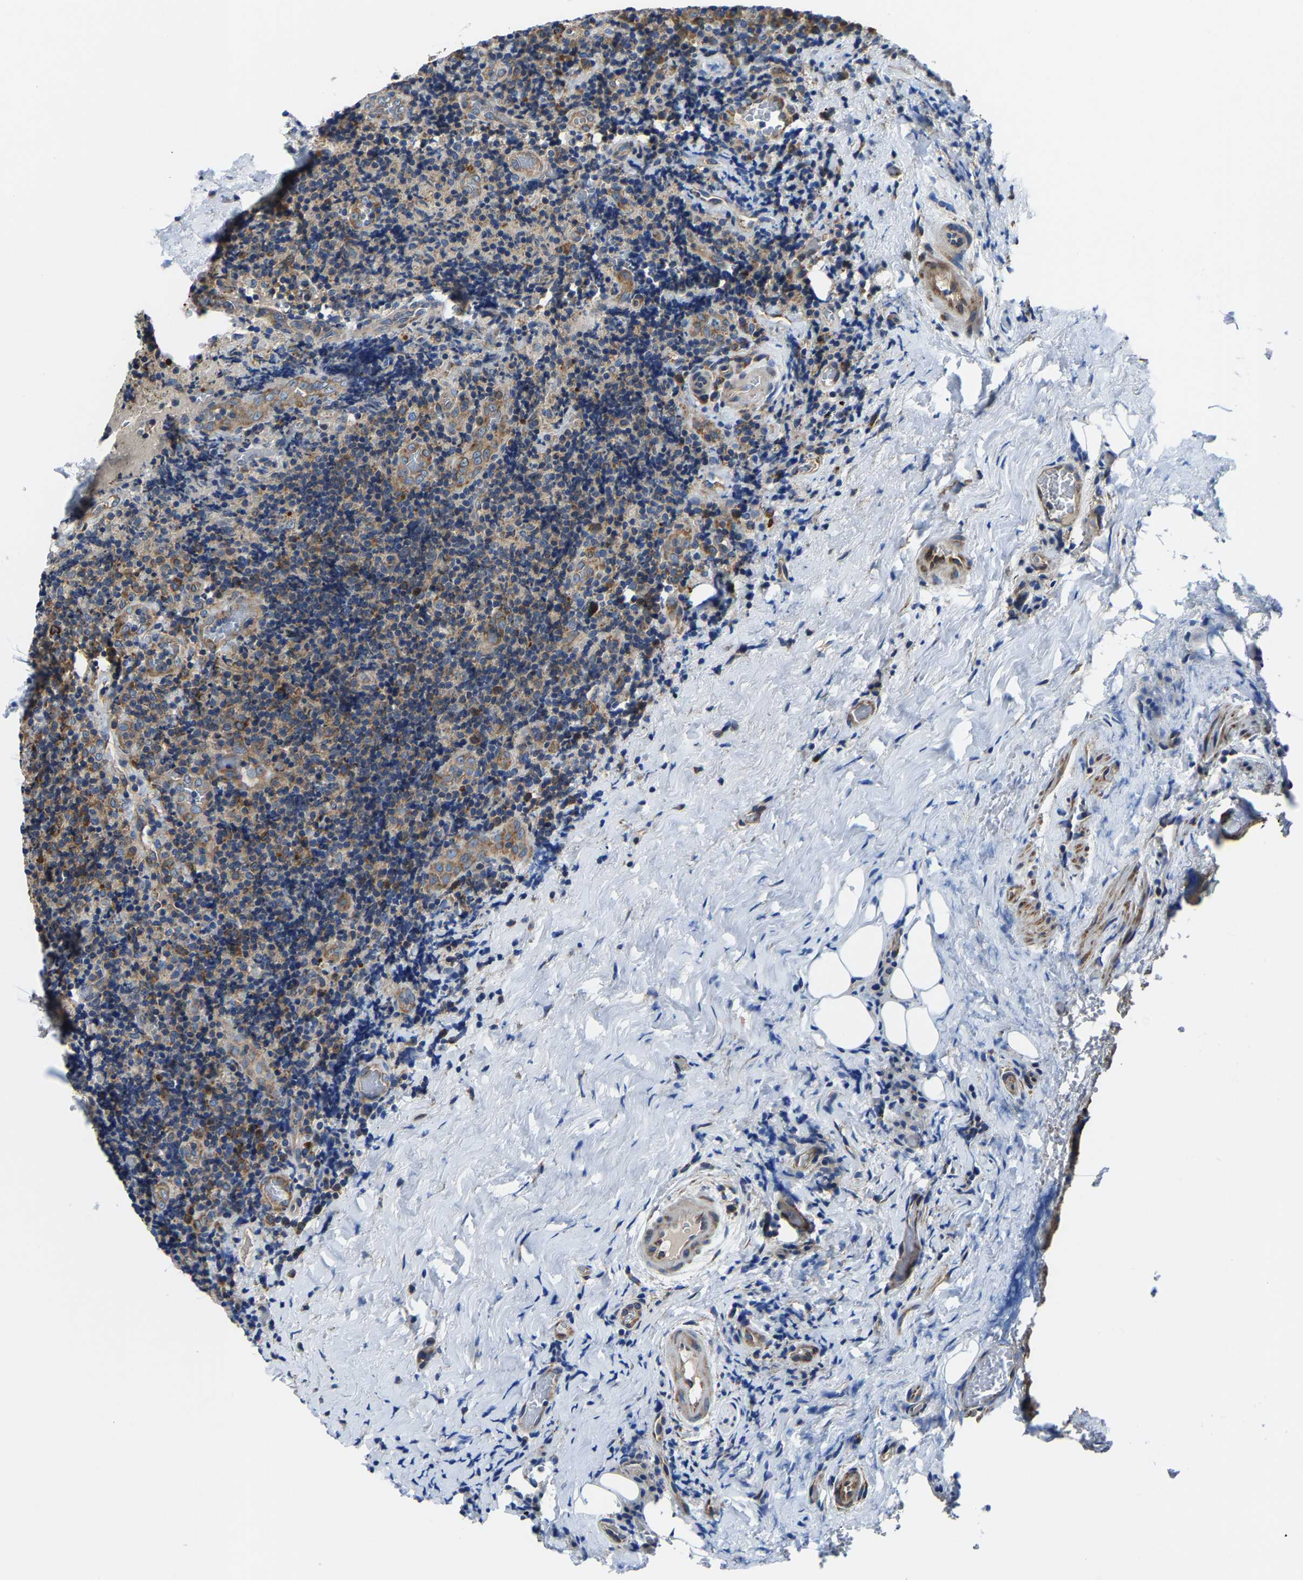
{"staining": {"intensity": "moderate", "quantity": "25%-75%", "location": "cytoplasmic/membranous"}, "tissue": "lymphoma", "cell_type": "Tumor cells", "image_type": "cancer", "snomed": [{"axis": "morphology", "description": "Malignant lymphoma, non-Hodgkin's type, High grade"}, {"axis": "topography", "description": "Tonsil"}], "caption": "DAB (3,3'-diaminobenzidine) immunohistochemical staining of lymphoma shows moderate cytoplasmic/membranous protein positivity in approximately 25%-75% of tumor cells.", "gene": "G3BP2", "patient": {"sex": "female", "age": 36}}